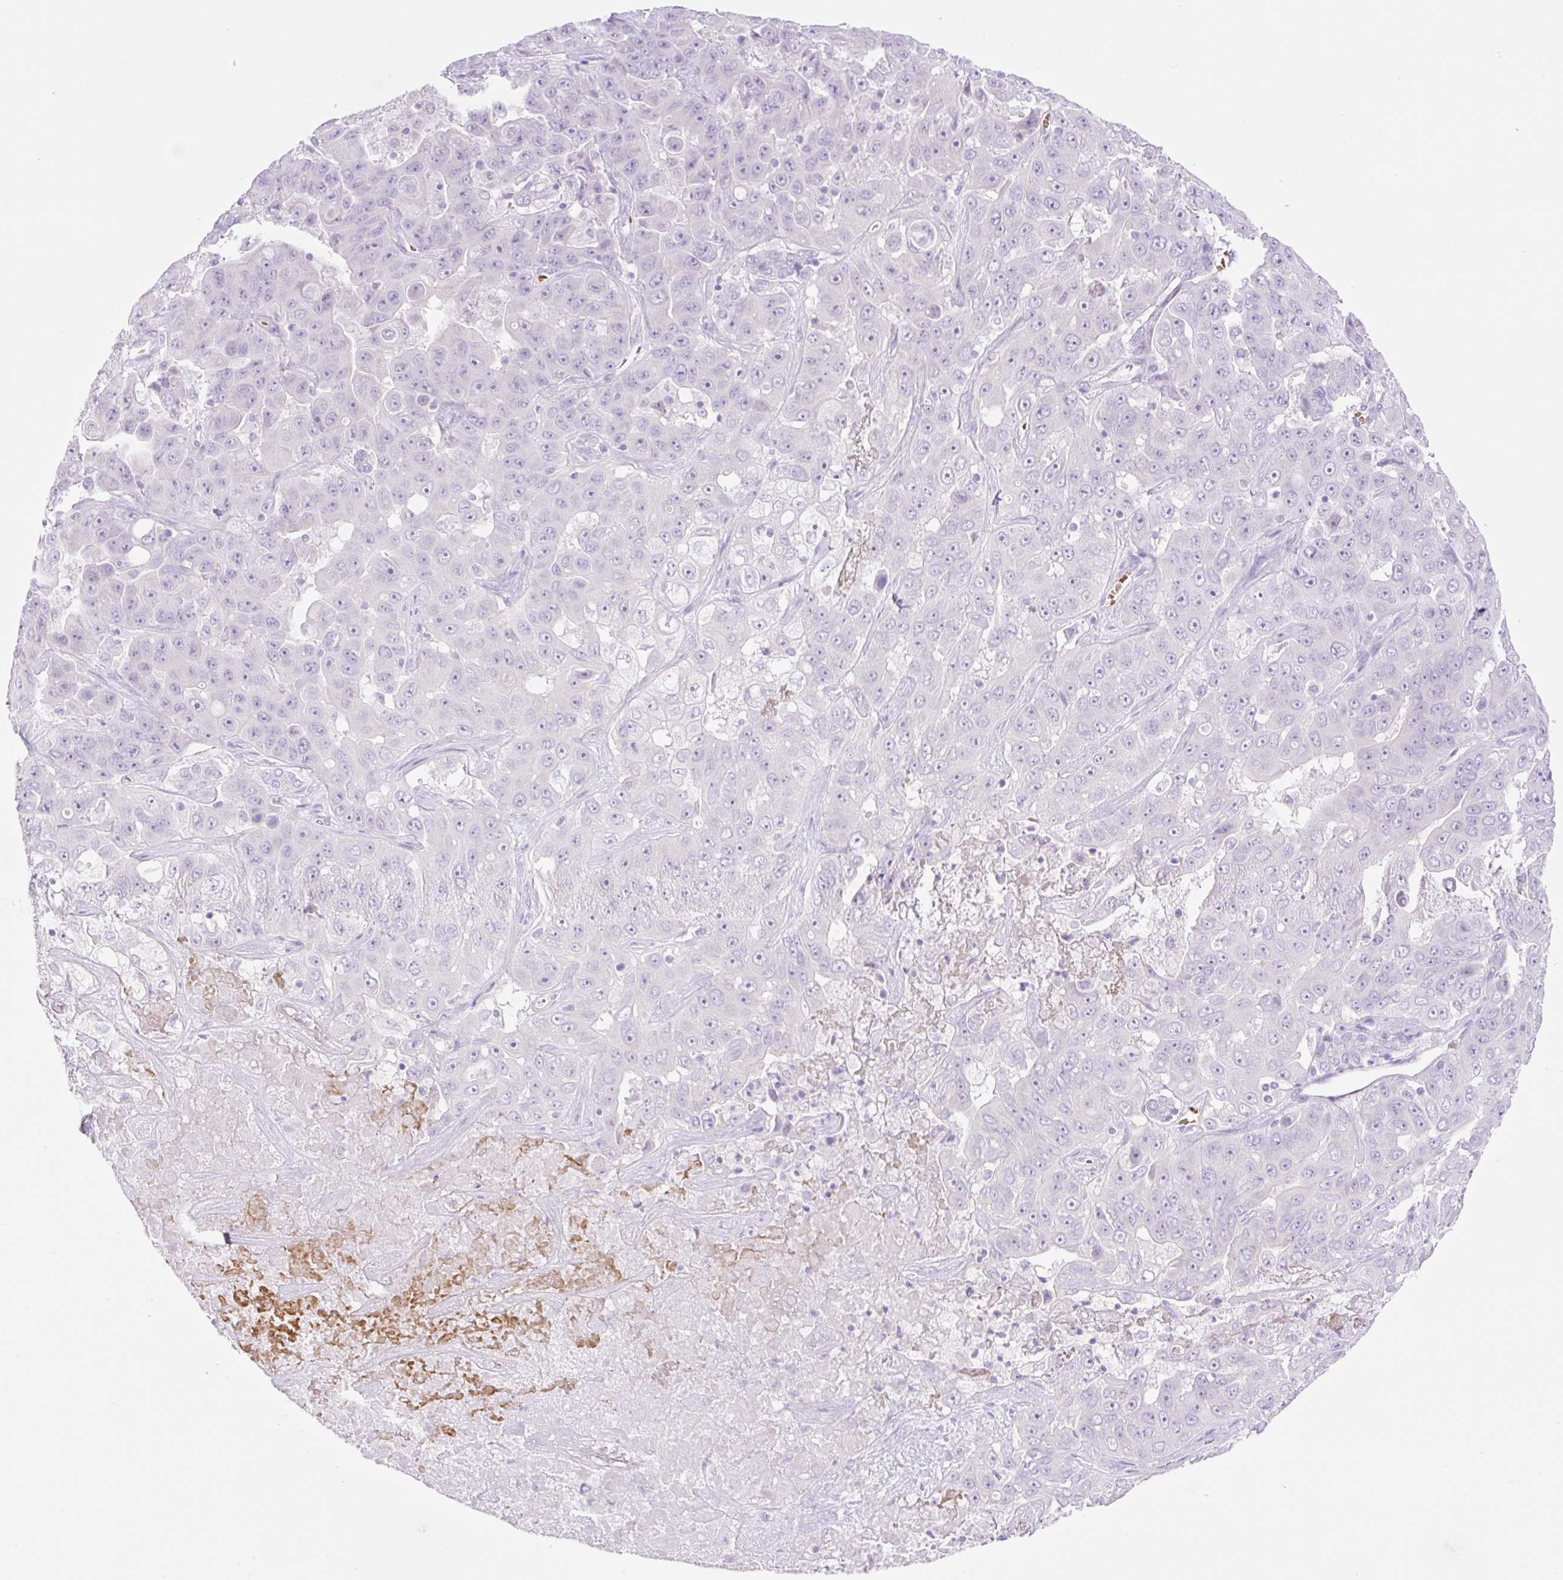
{"staining": {"intensity": "negative", "quantity": "none", "location": "none"}, "tissue": "liver cancer", "cell_type": "Tumor cells", "image_type": "cancer", "snomed": [{"axis": "morphology", "description": "Cholangiocarcinoma"}, {"axis": "topography", "description": "Liver"}], "caption": "The histopathology image reveals no significant staining in tumor cells of liver cancer.", "gene": "CDX1", "patient": {"sex": "female", "age": 52}}